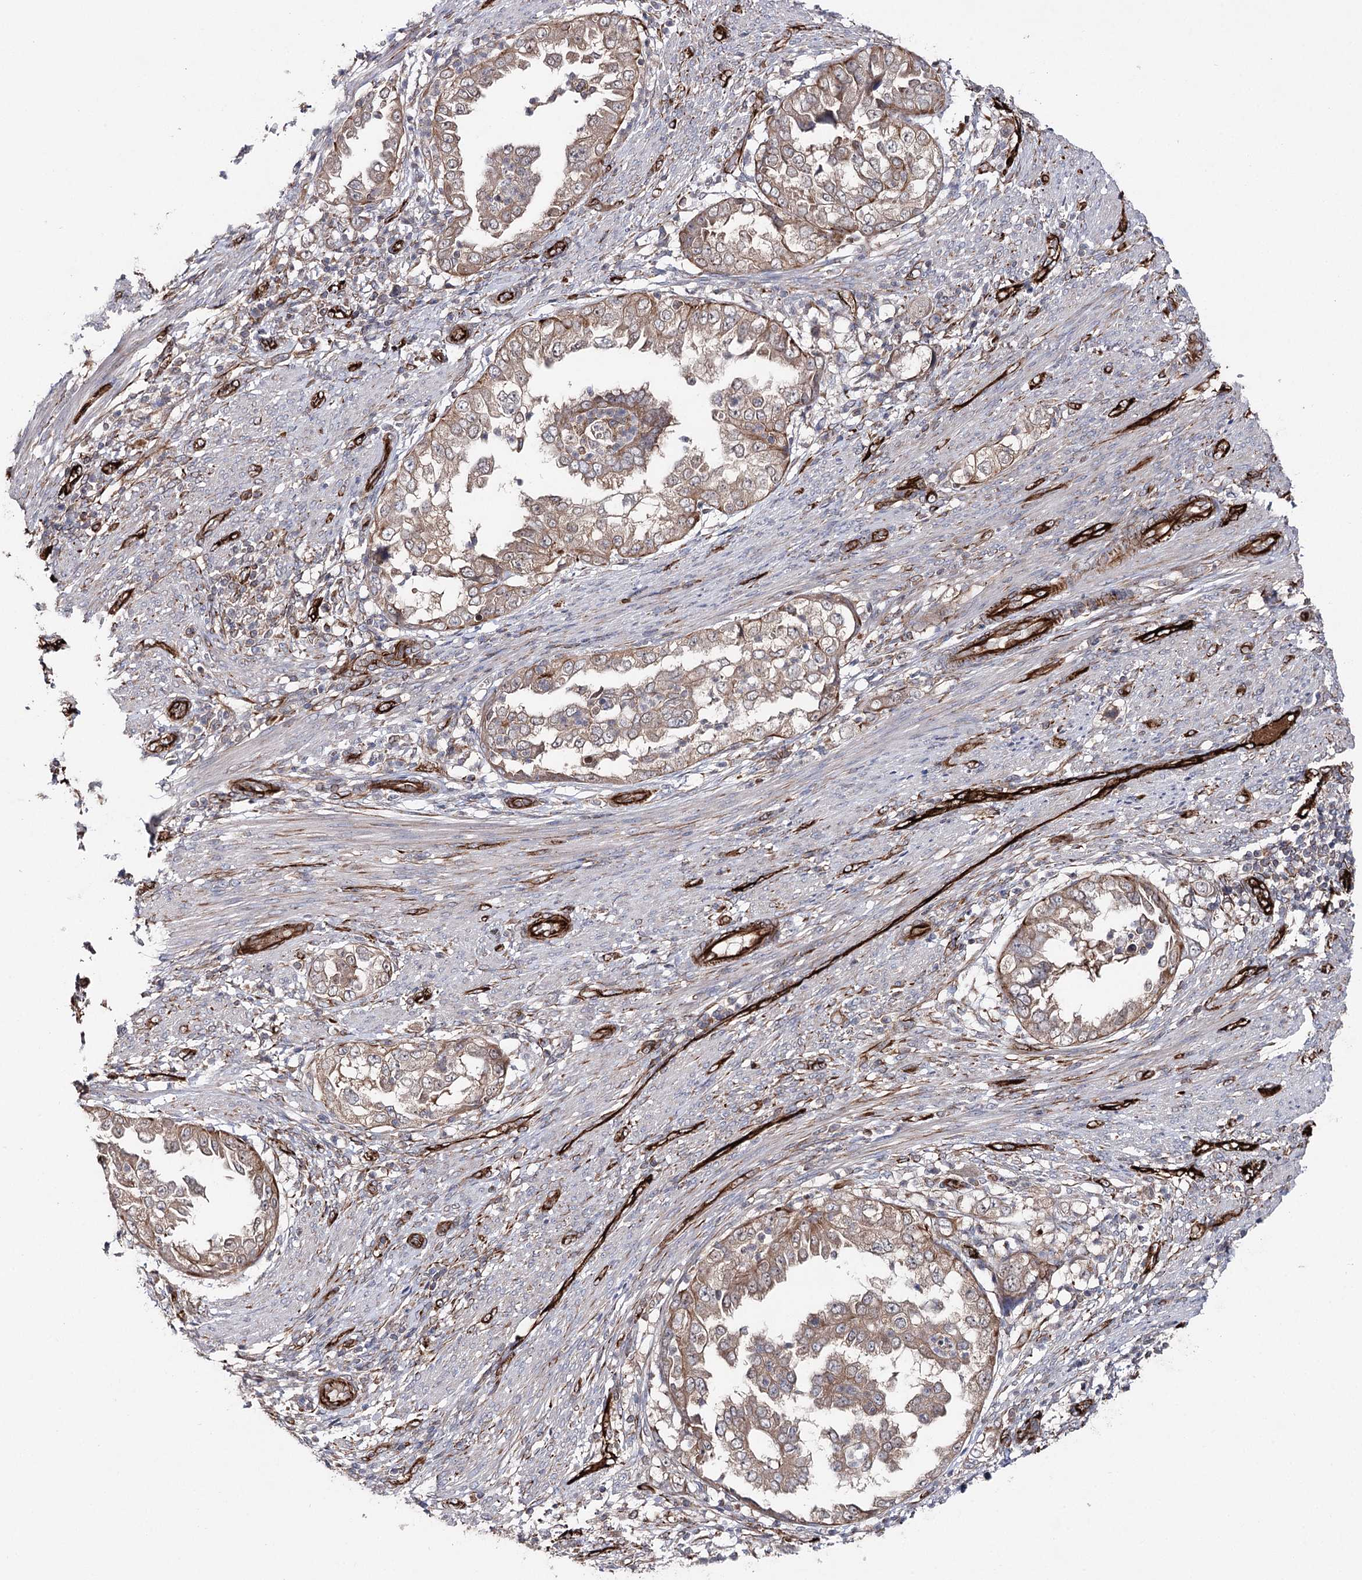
{"staining": {"intensity": "moderate", "quantity": ">75%", "location": "cytoplasmic/membranous"}, "tissue": "endometrial cancer", "cell_type": "Tumor cells", "image_type": "cancer", "snomed": [{"axis": "morphology", "description": "Adenocarcinoma, NOS"}, {"axis": "topography", "description": "Endometrium"}], "caption": "Adenocarcinoma (endometrial) stained for a protein (brown) exhibits moderate cytoplasmic/membranous positive positivity in about >75% of tumor cells.", "gene": "MIB1", "patient": {"sex": "female", "age": 85}}